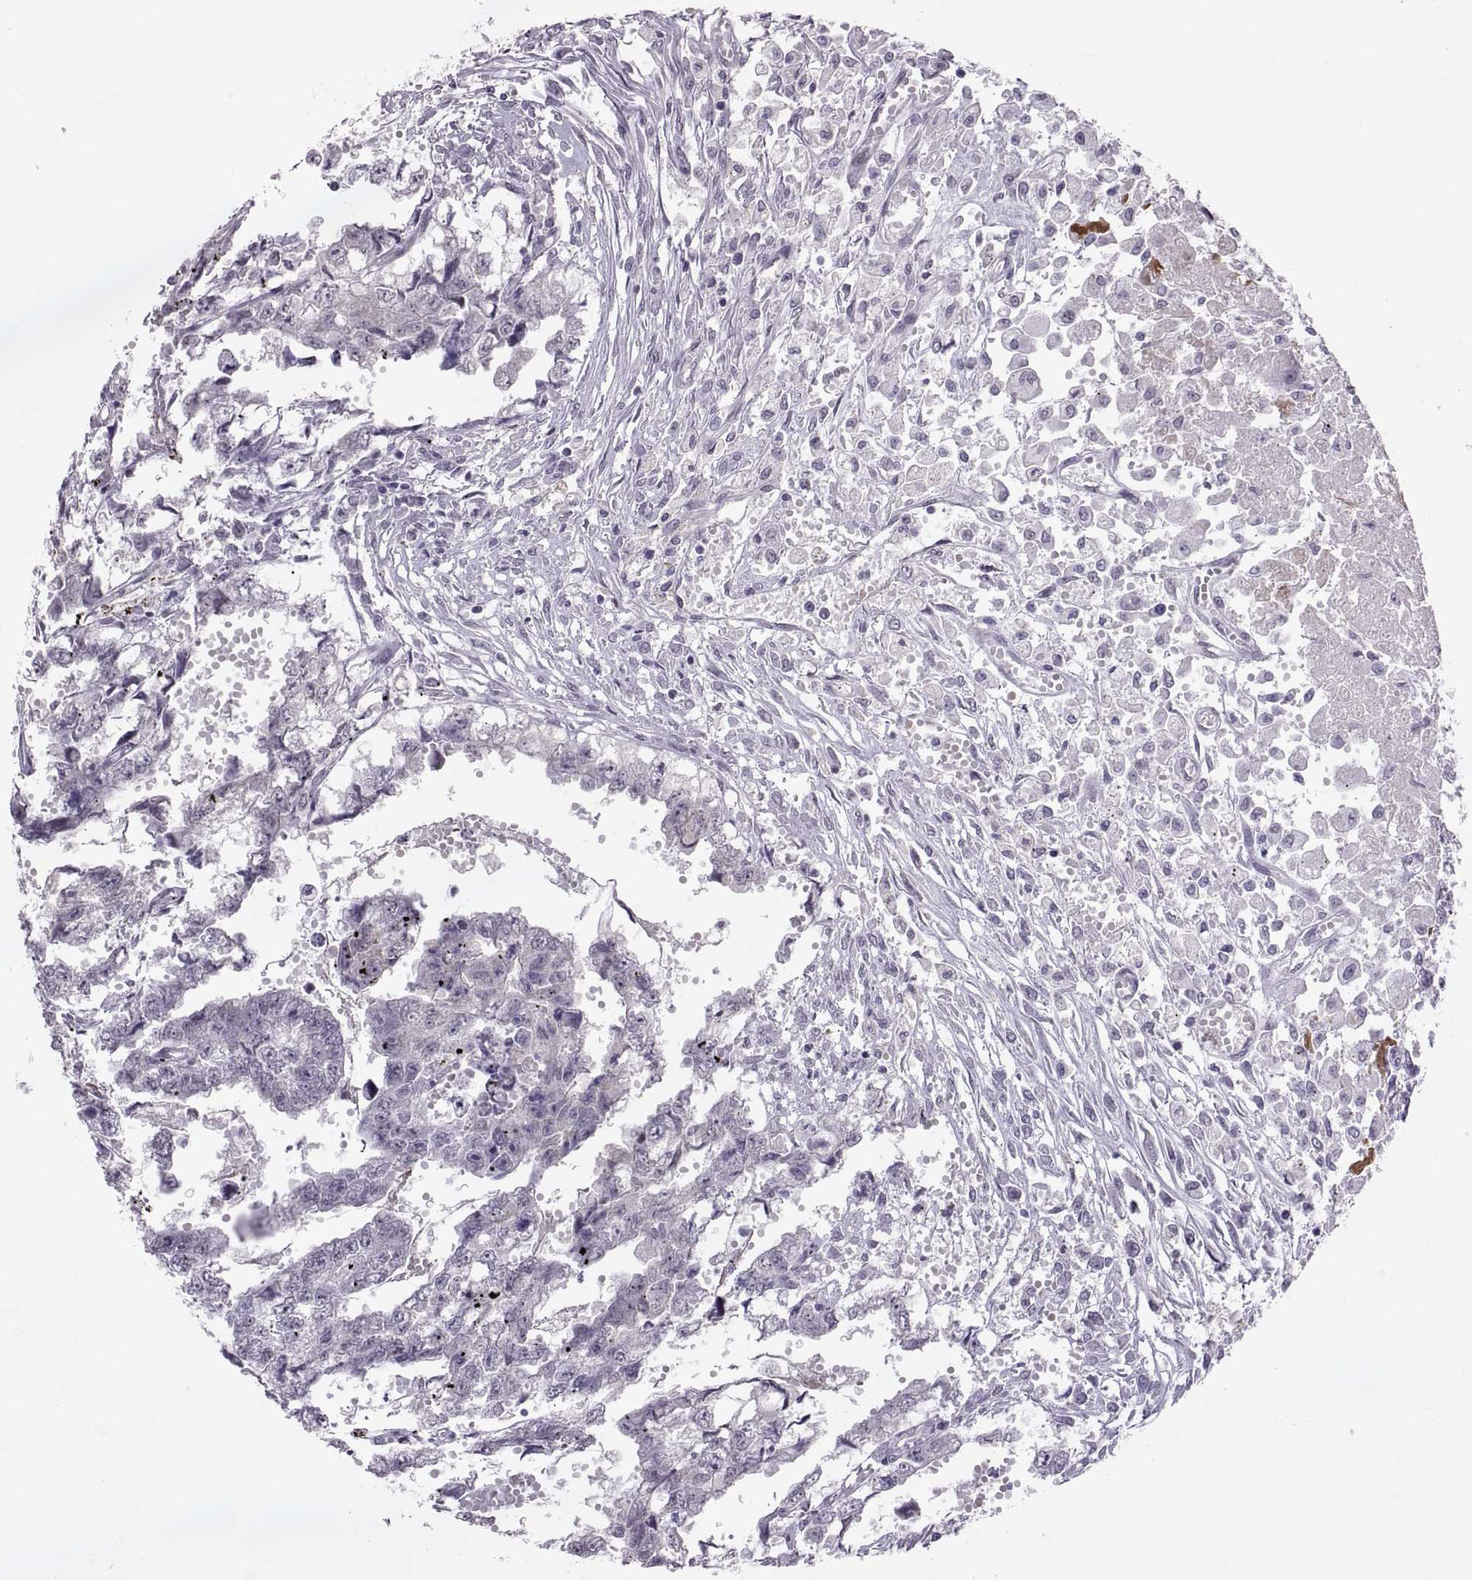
{"staining": {"intensity": "negative", "quantity": "none", "location": "none"}, "tissue": "testis cancer", "cell_type": "Tumor cells", "image_type": "cancer", "snomed": [{"axis": "morphology", "description": "Carcinoma, Embryonal, NOS"}, {"axis": "morphology", "description": "Teratoma, malignant, NOS"}, {"axis": "topography", "description": "Testis"}], "caption": "Immunohistochemistry photomicrograph of neoplastic tissue: testis cancer (malignant teratoma) stained with DAB (3,3'-diaminobenzidine) displays no significant protein positivity in tumor cells. (DAB immunohistochemistry (IHC) with hematoxylin counter stain).", "gene": "KRT77", "patient": {"sex": "male", "age": 44}}